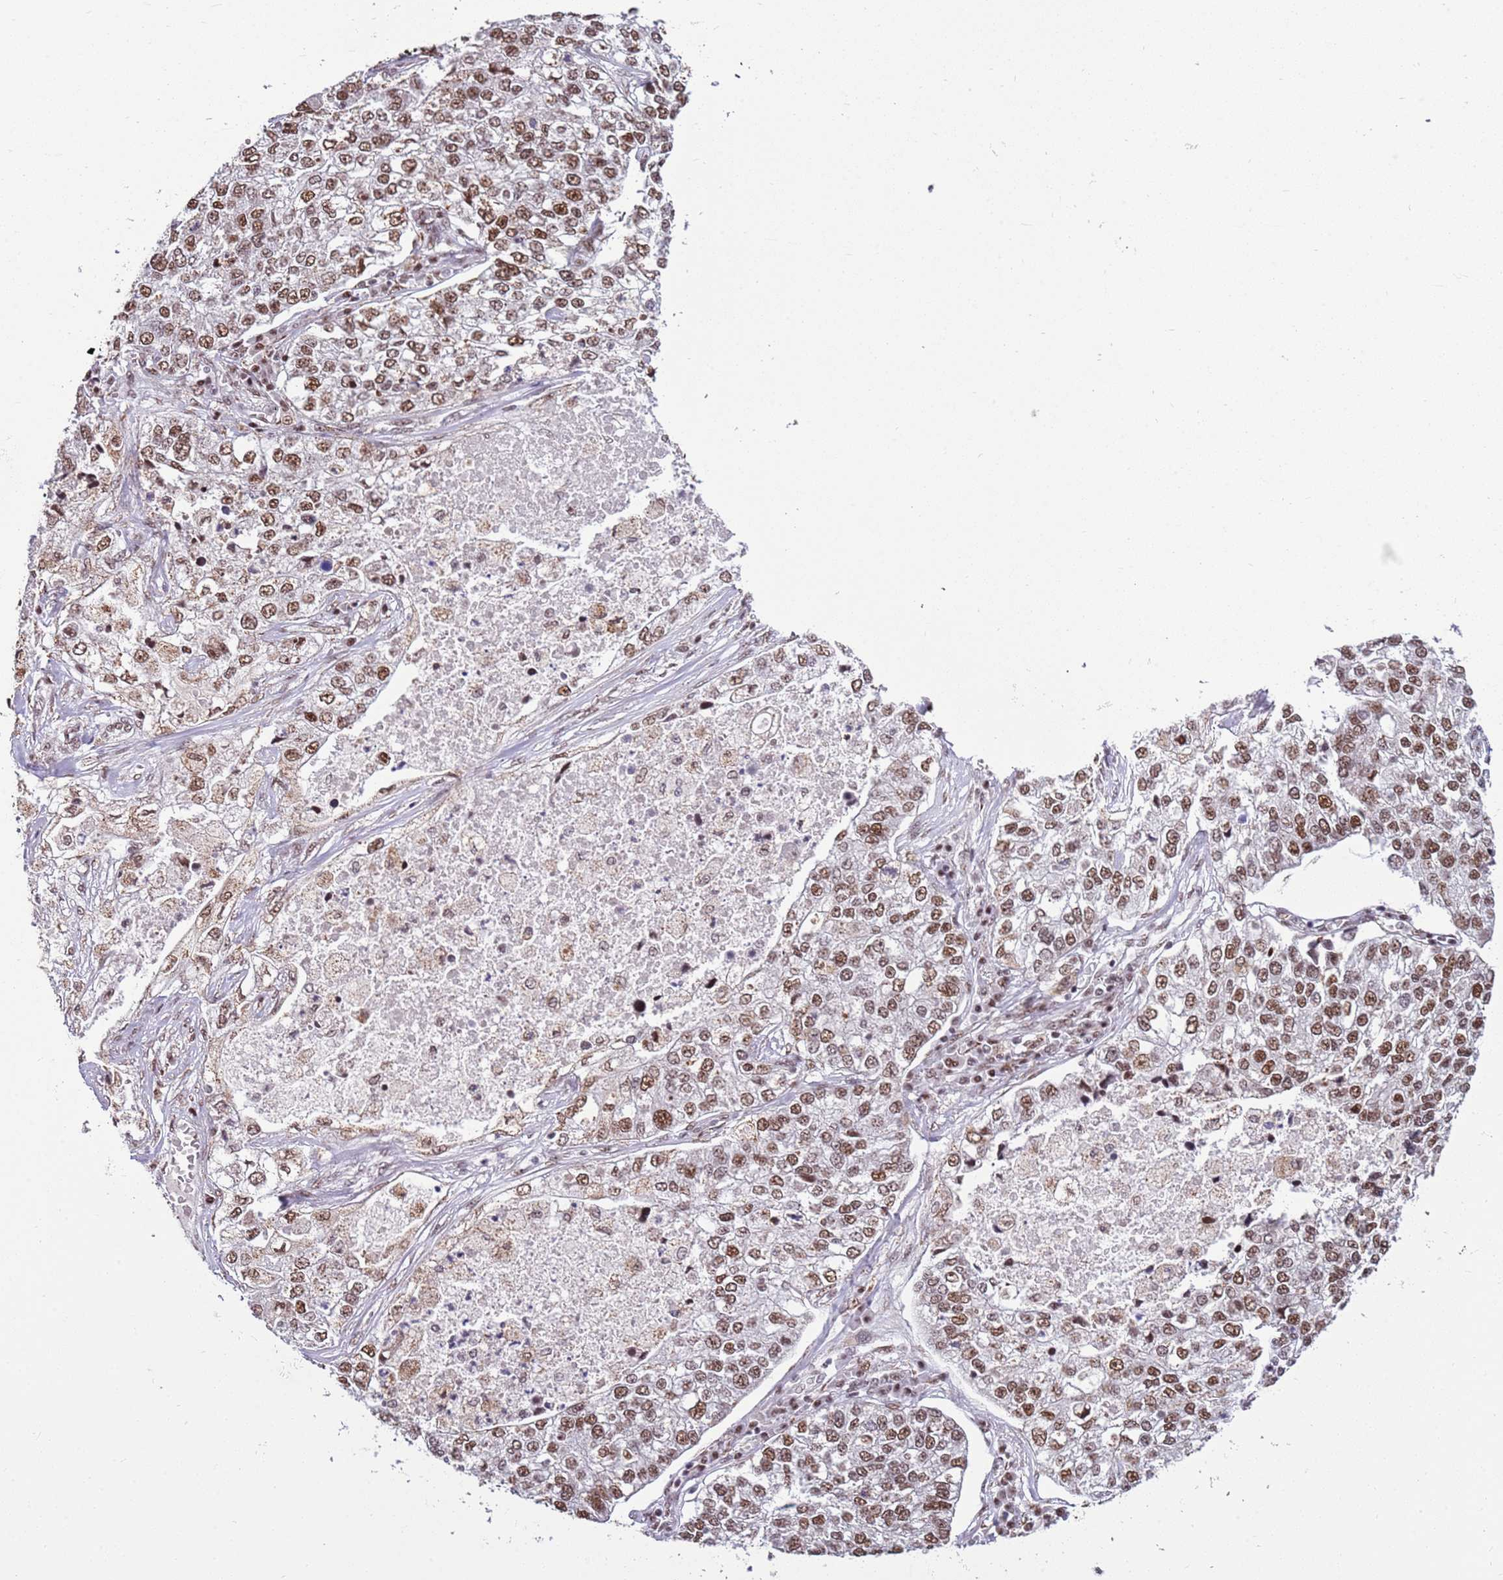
{"staining": {"intensity": "moderate", "quantity": ">75%", "location": "nuclear"}, "tissue": "lung cancer", "cell_type": "Tumor cells", "image_type": "cancer", "snomed": [{"axis": "morphology", "description": "Adenocarcinoma, NOS"}, {"axis": "topography", "description": "Lung"}], "caption": "High-power microscopy captured an immunohistochemistry (IHC) histopathology image of lung adenocarcinoma, revealing moderate nuclear staining in about >75% of tumor cells.", "gene": "AKAP8L", "patient": {"sex": "male", "age": 49}}